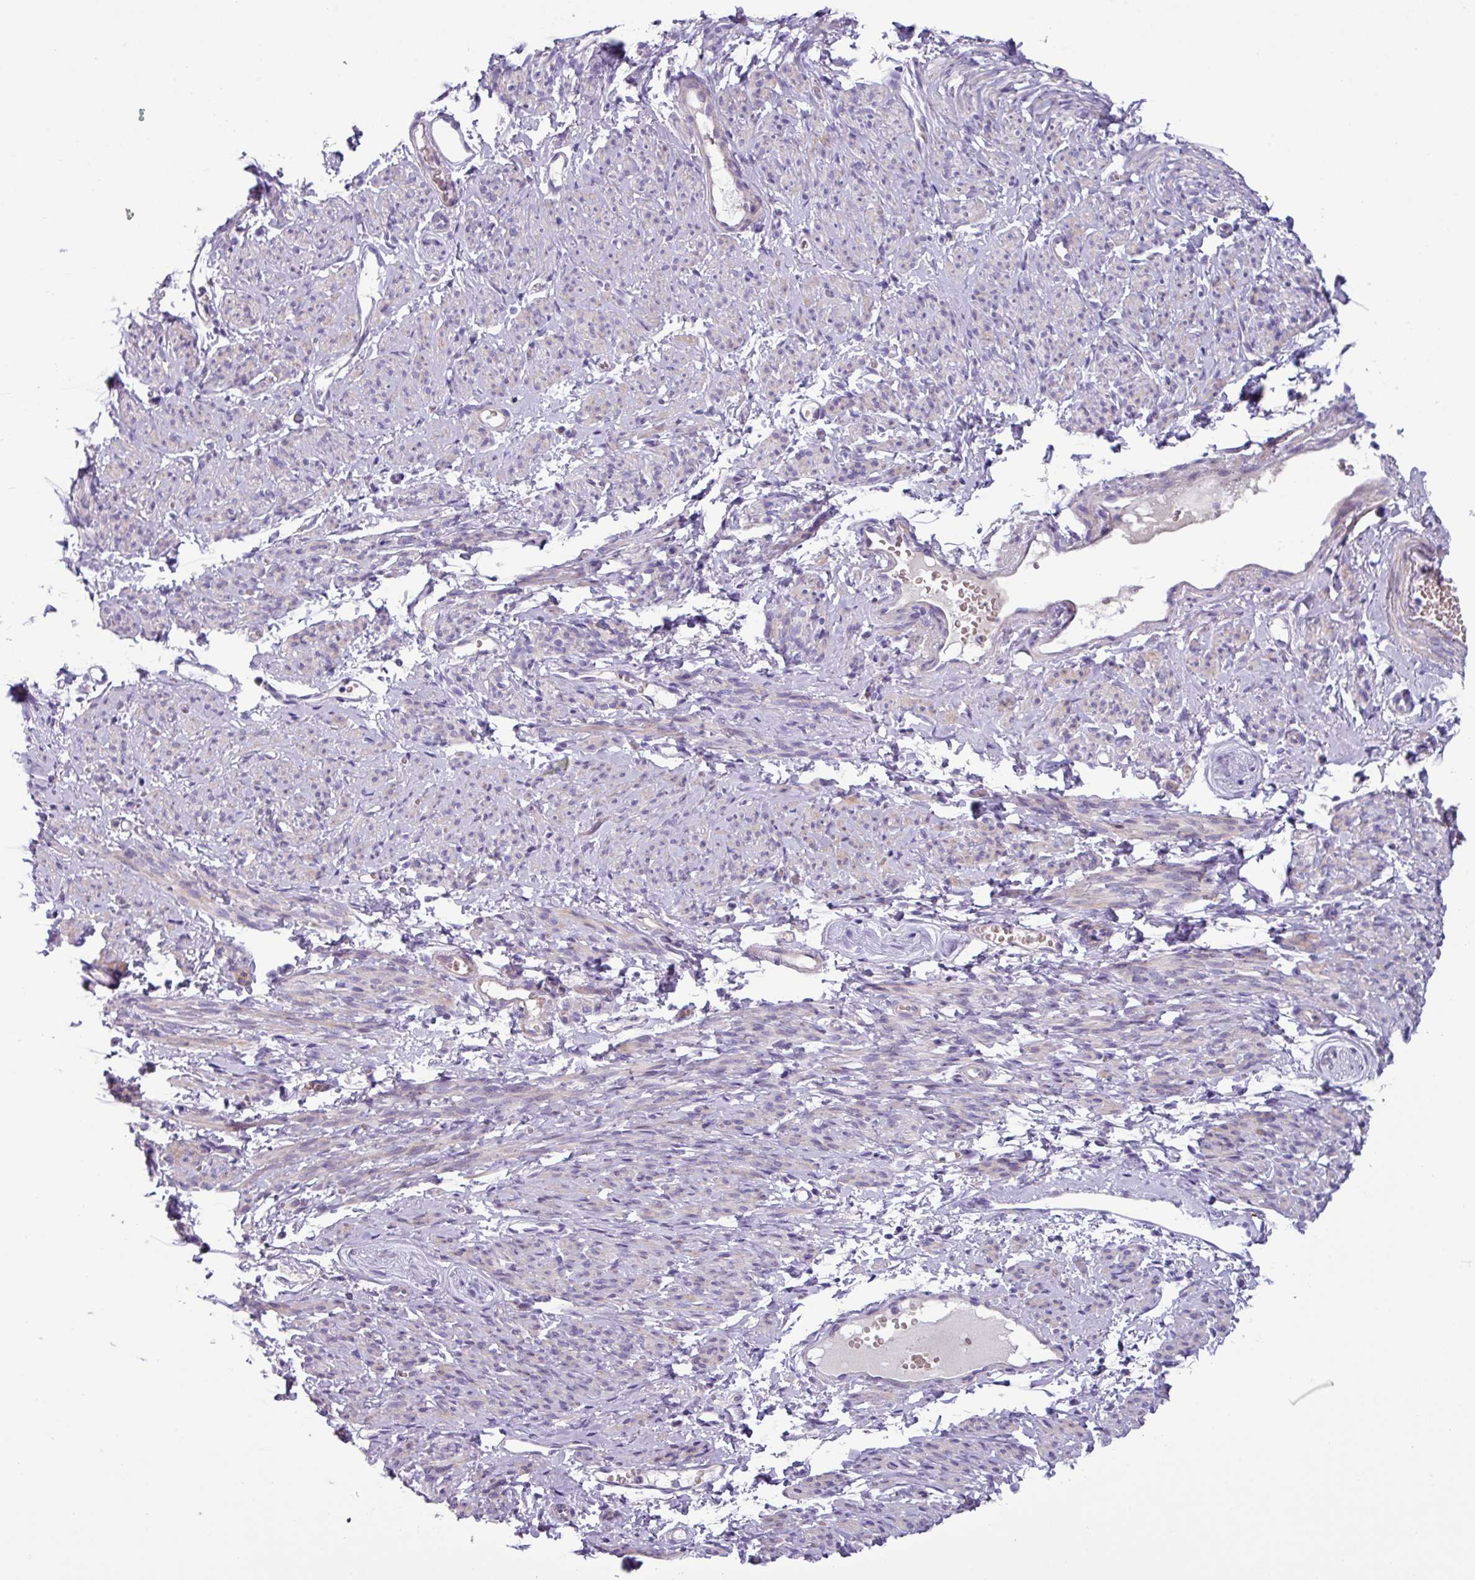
{"staining": {"intensity": "weak", "quantity": "<25%", "location": "cytoplasmic/membranous"}, "tissue": "smooth muscle", "cell_type": "Smooth muscle cells", "image_type": "normal", "snomed": [{"axis": "morphology", "description": "Normal tissue, NOS"}, {"axis": "topography", "description": "Smooth muscle"}], "caption": "High power microscopy image of an IHC image of unremarkable smooth muscle, revealing no significant positivity in smooth muscle cells. Nuclei are stained in blue.", "gene": "RGS16", "patient": {"sex": "female", "age": 65}}